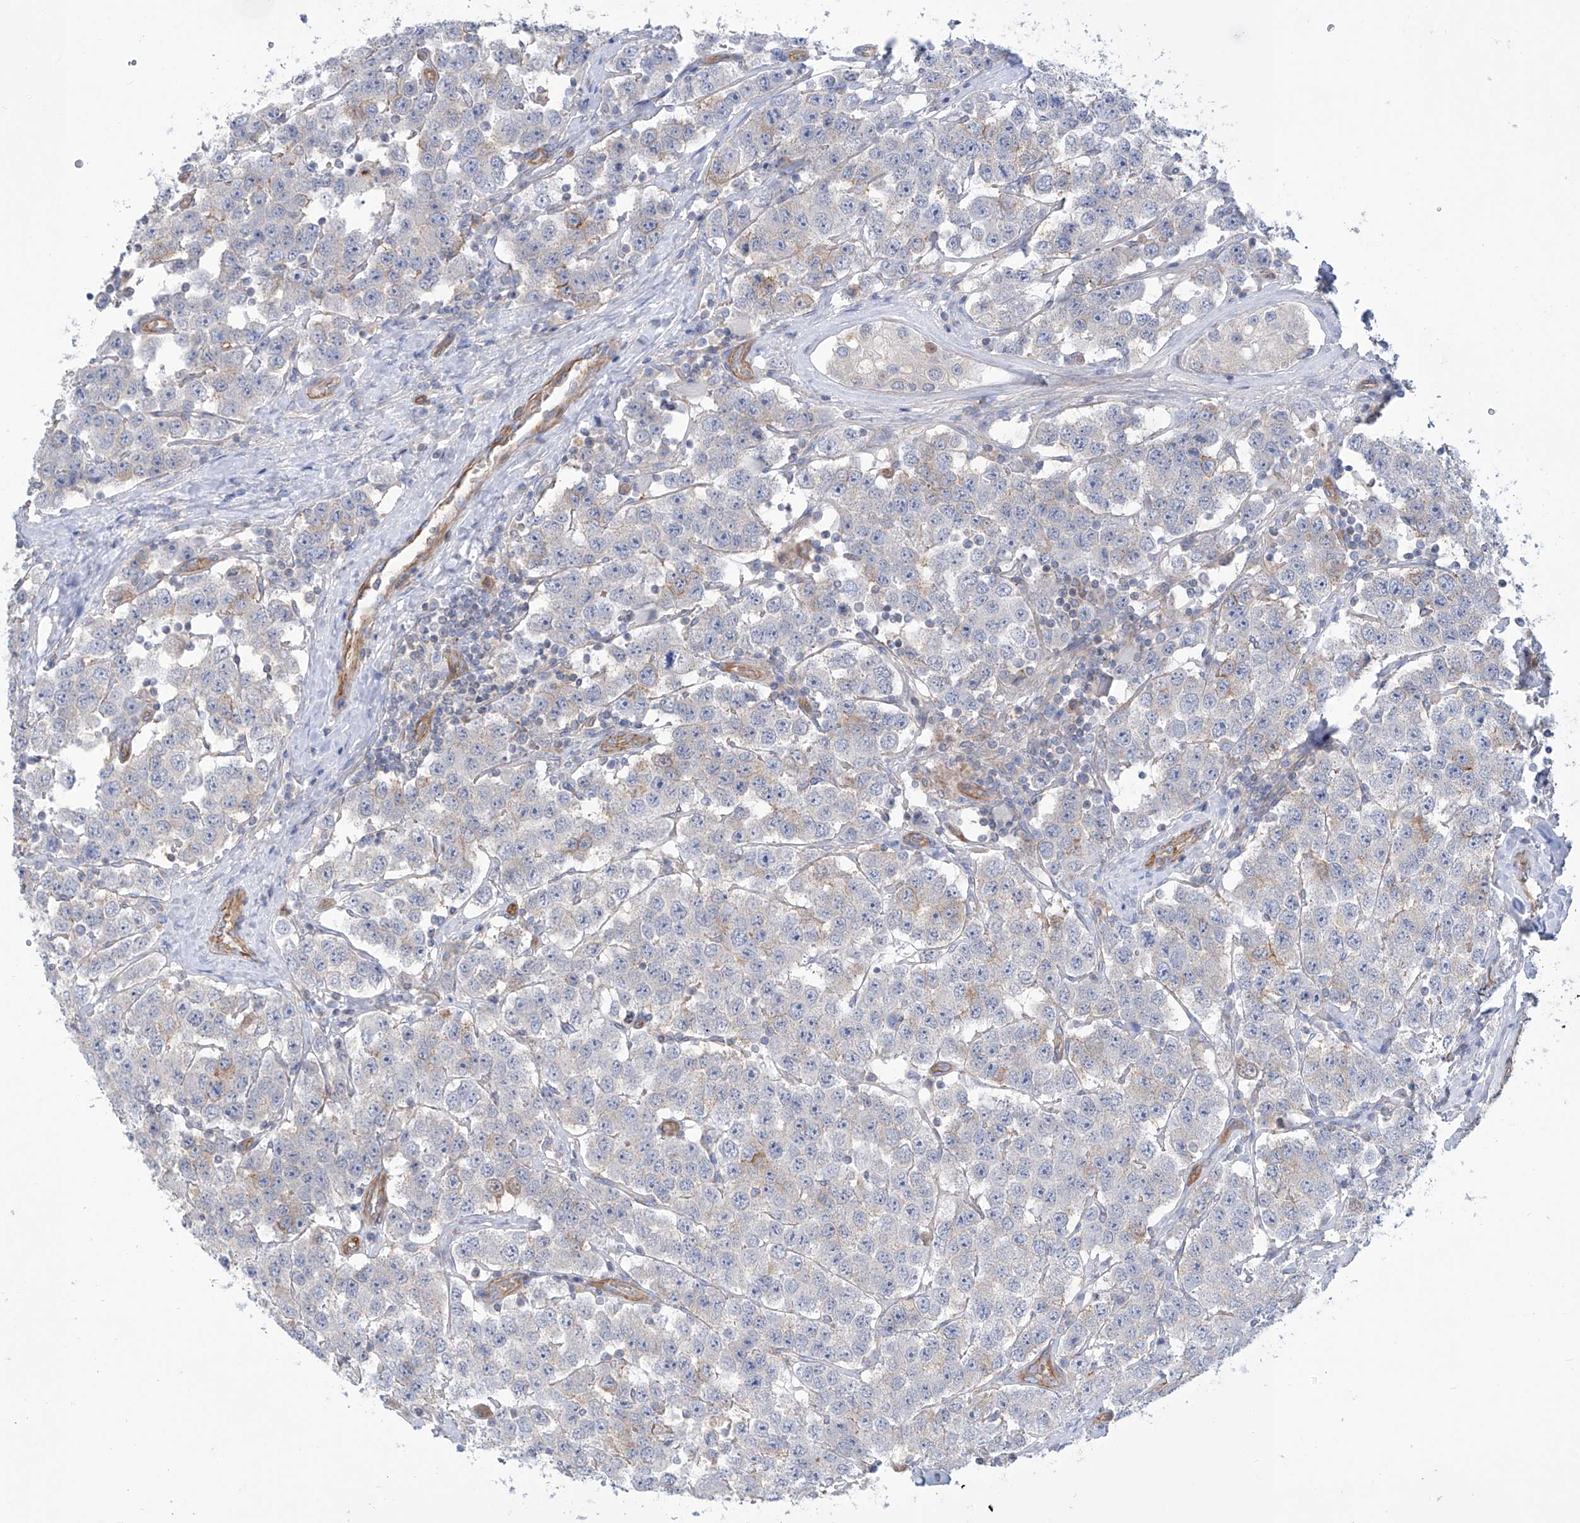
{"staining": {"intensity": "negative", "quantity": "none", "location": "none"}, "tissue": "testis cancer", "cell_type": "Tumor cells", "image_type": "cancer", "snomed": [{"axis": "morphology", "description": "Seminoma, NOS"}, {"axis": "topography", "description": "Testis"}], "caption": "A high-resolution histopathology image shows immunohistochemistry staining of testis seminoma, which displays no significant expression in tumor cells.", "gene": "TMEM209", "patient": {"sex": "male", "age": 28}}